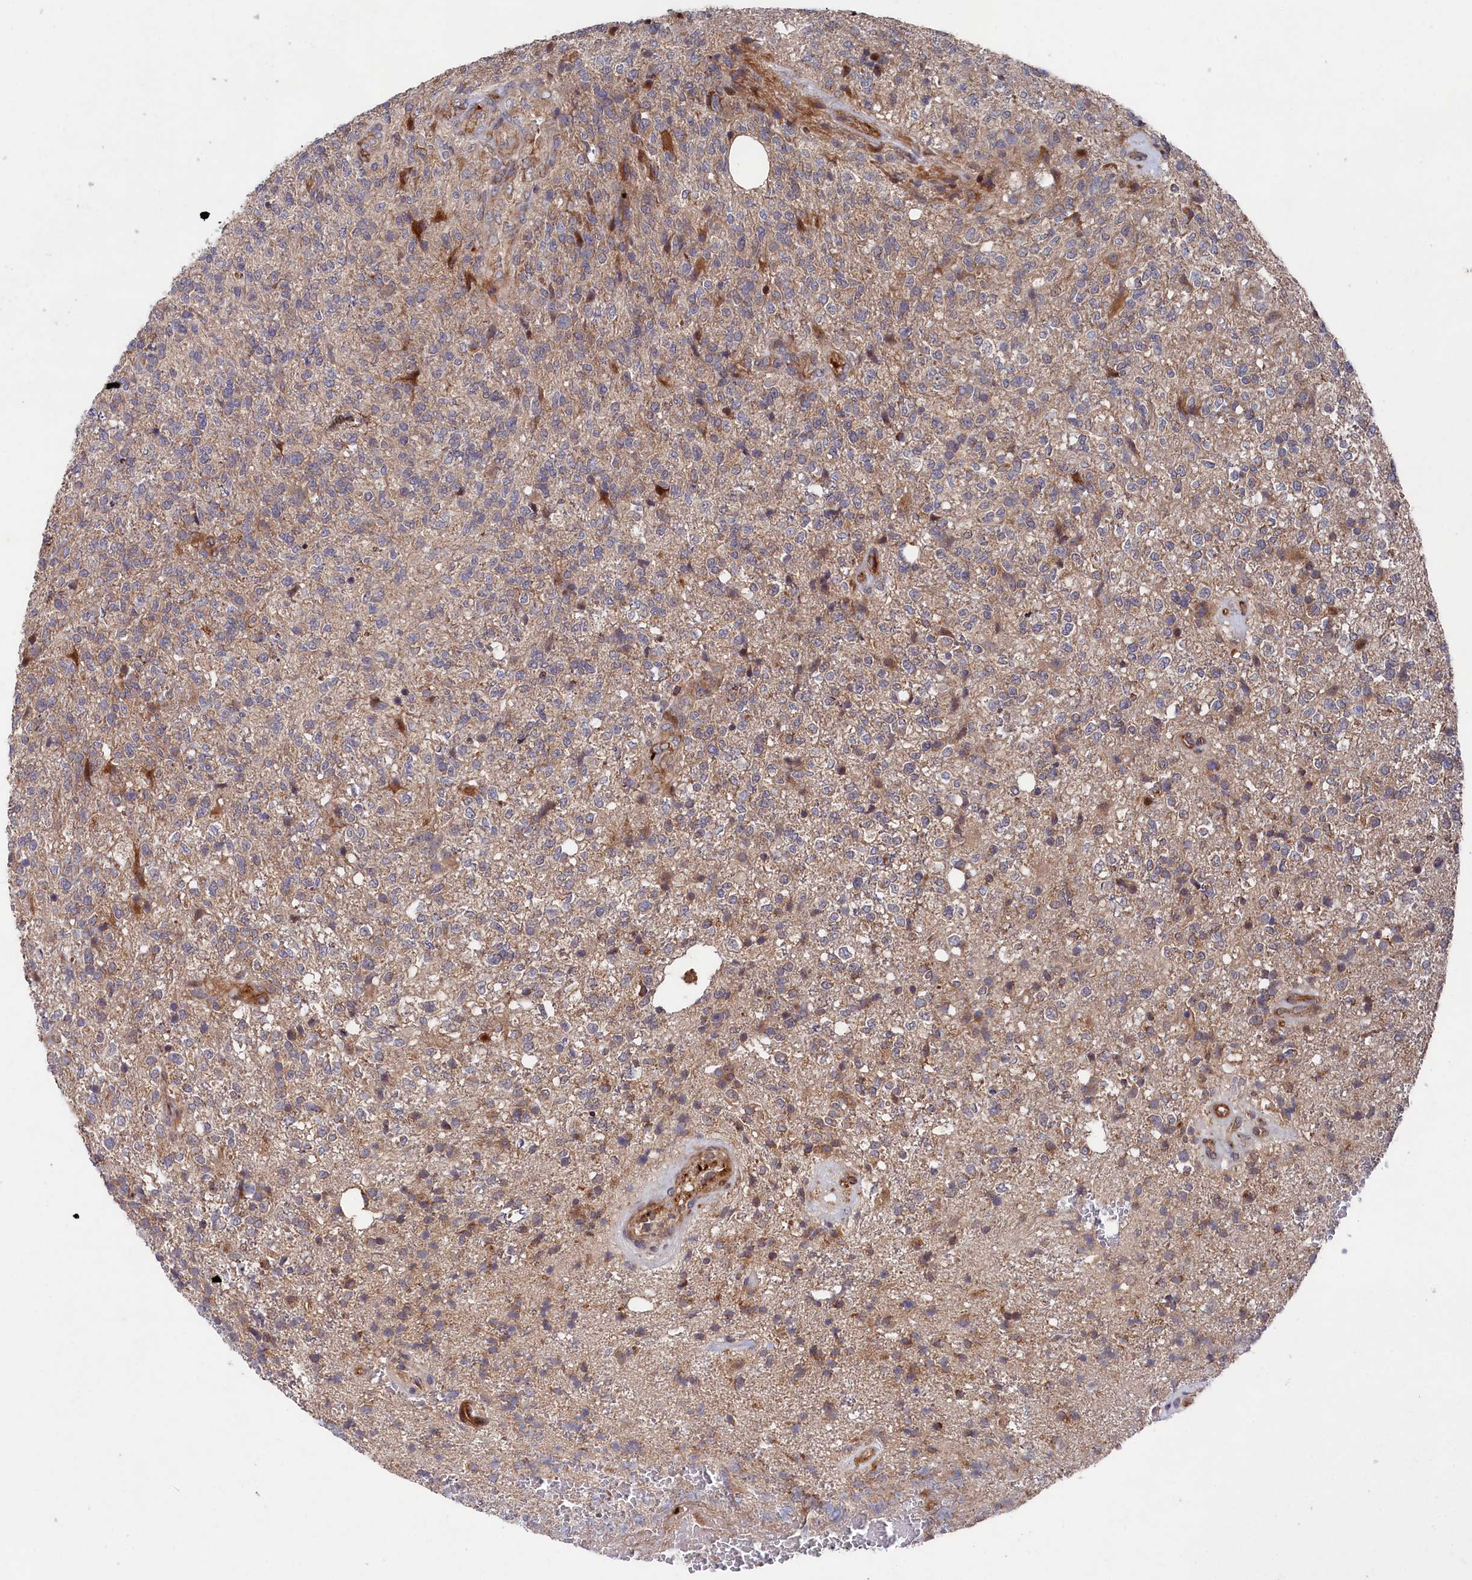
{"staining": {"intensity": "moderate", "quantity": "<25%", "location": "cytoplasmic/membranous"}, "tissue": "glioma", "cell_type": "Tumor cells", "image_type": "cancer", "snomed": [{"axis": "morphology", "description": "Glioma, malignant, High grade"}, {"axis": "topography", "description": "Brain"}], "caption": "Malignant glioma (high-grade) stained for a protein (brown) exhibits moderate cytoplasmic/membranous positive staining in approximately <25% of tumor cells.", "gene": "SUPV3L1", "patient": {"sex": "male", "age": 56}}